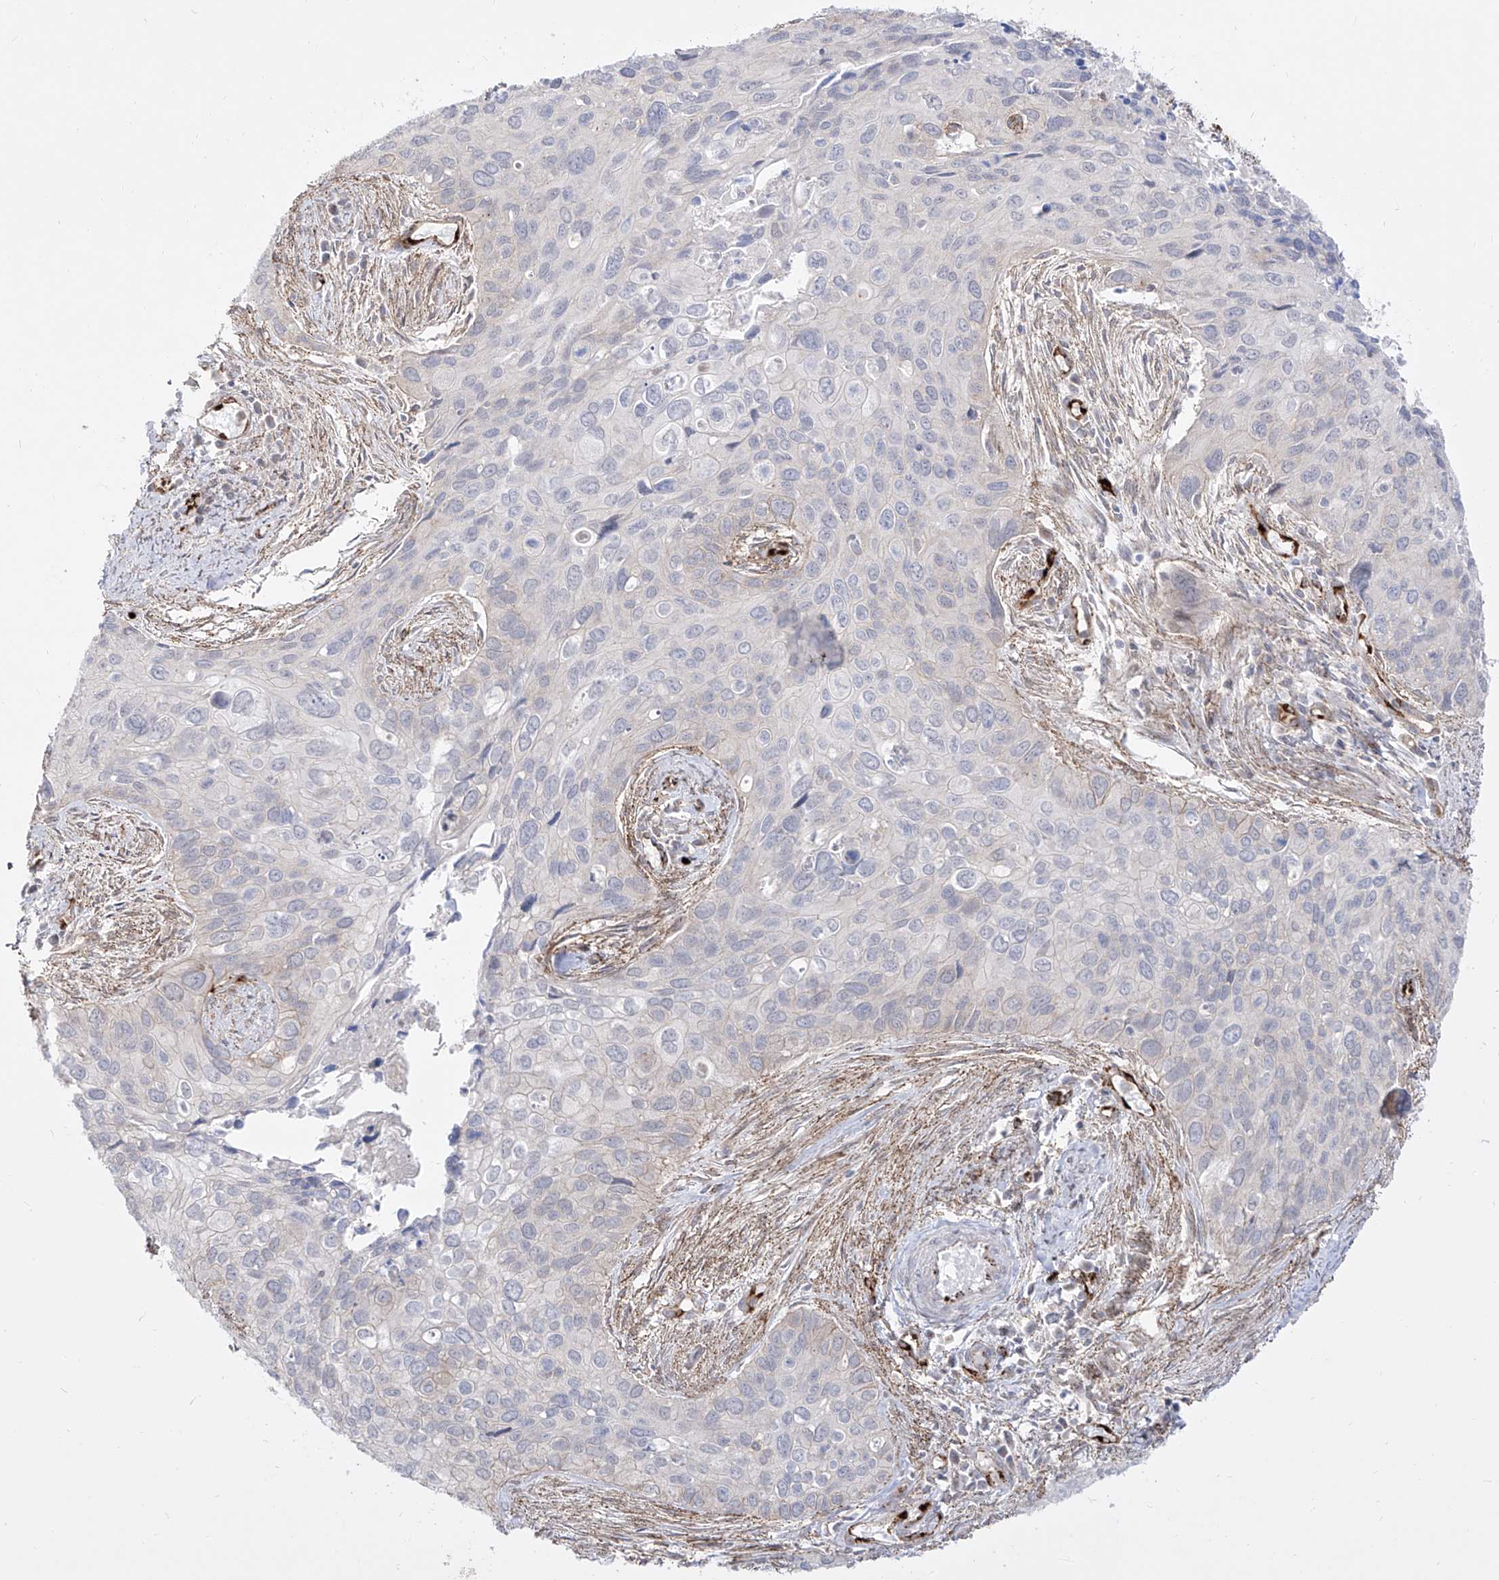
{"staining": {"intensity": "negative", "quantity": "none", "location": "none"}, "tissue": "cervical cancer", "cell_type": "Tumor cells", "image_type": "cancer", "snomed": [{"axis": "morphology", "description": "Squamous cell carcinoma, NOS"}, {"axis": "topography", "description": "Cervix"}], "caption": "Immunohistochemistry micrograph of squamous cell carcinoma (cervical) stained for a protein (brown), which shows no expression in tumor cells.", "gene": "ZGRF1", "patient": {"sex": "female", "age": 55}}